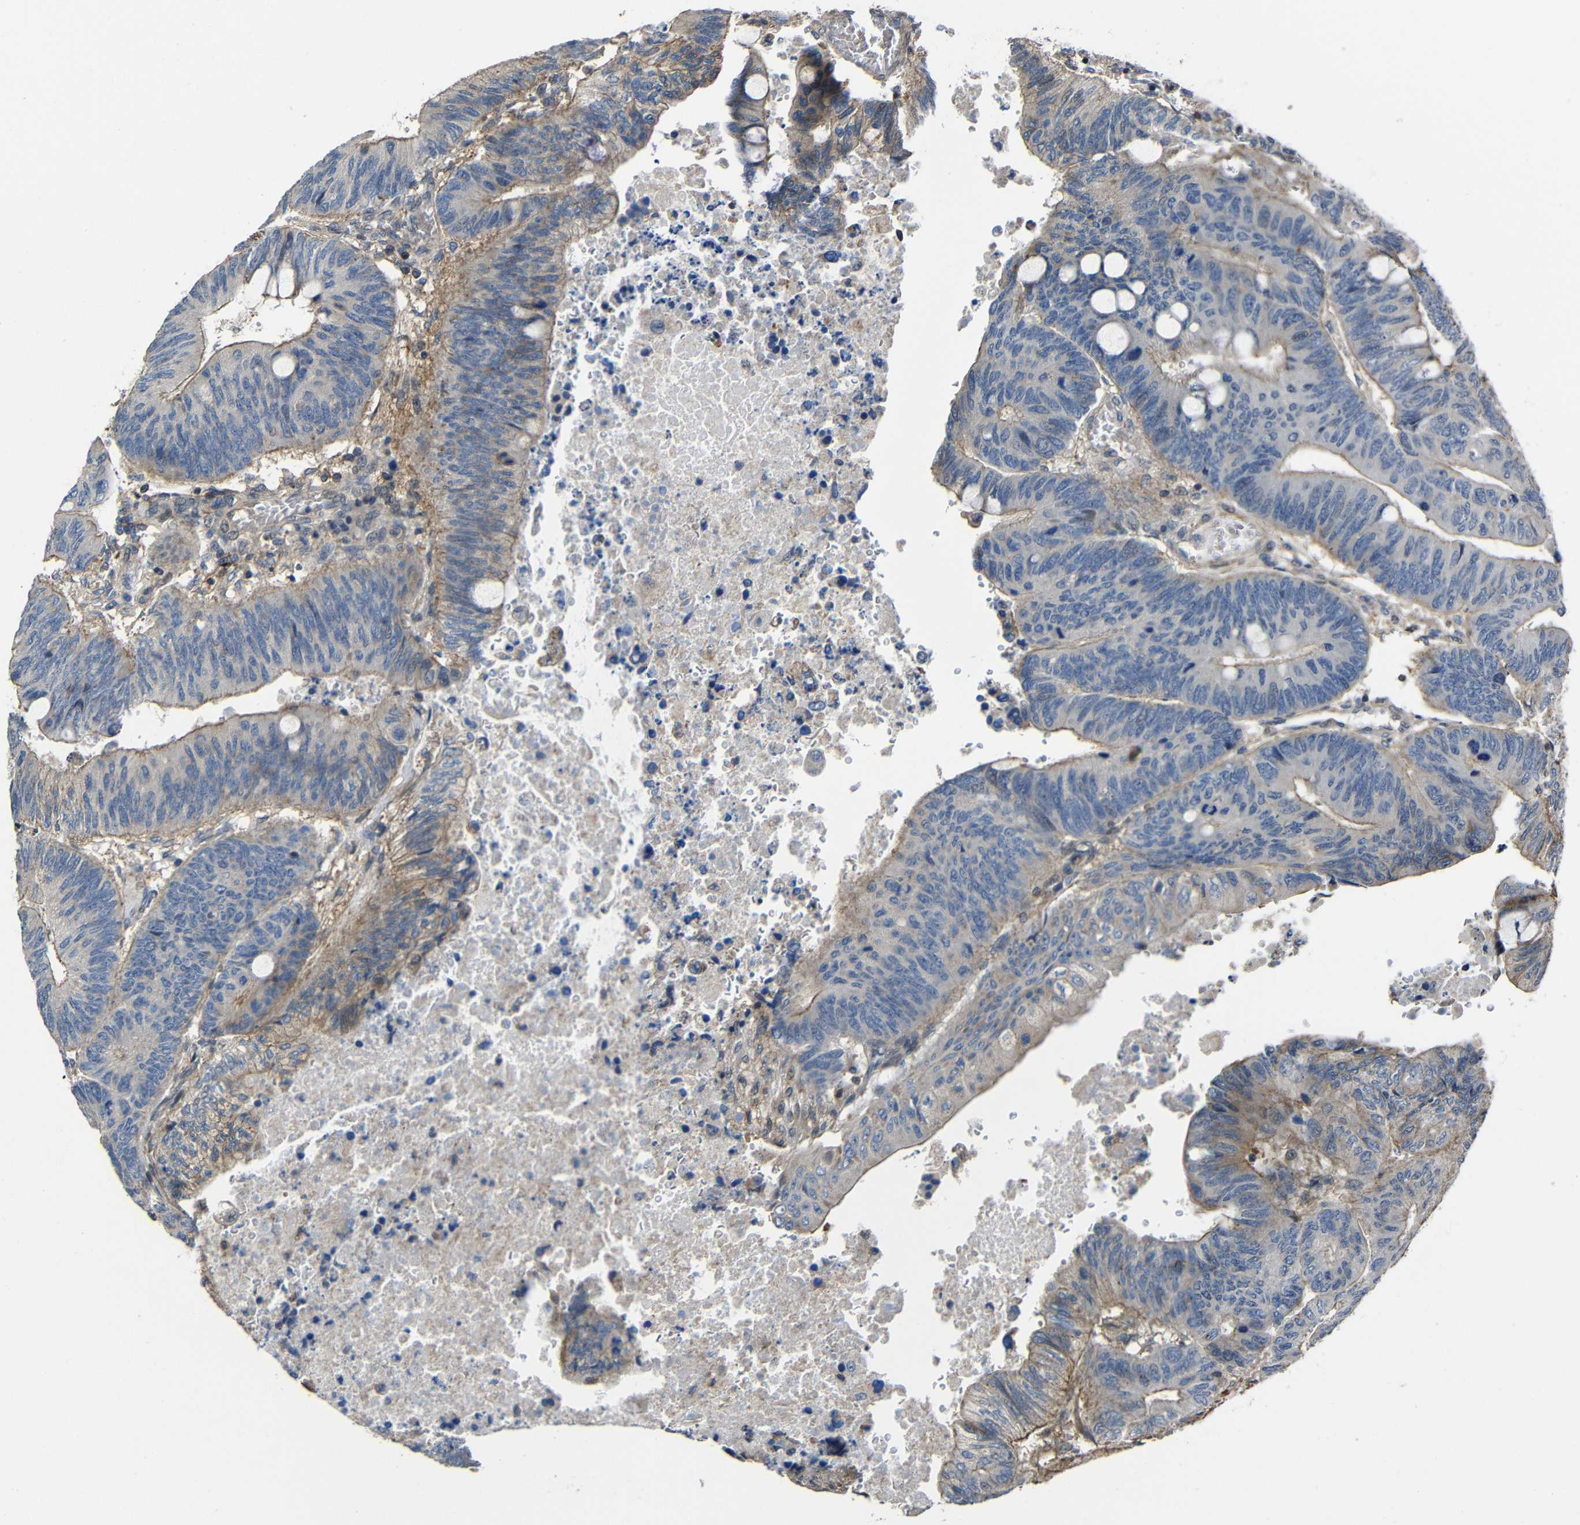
{"staining": {"intensity": "moderate", "quantity": ">75%", "location": "cytoplasmic/membranous"}, "tissue": "colorectal cancer", "cell_type": "Tumor cells", "image_type": "cancer", "snomed": [{"axis": "morphology", "description": "Normal tissue, NOS"}, {"axis": "morphology", "description": "Adenocarcinoma, NOS"}, {"axis": "topography", "description": "Rectum"}, {"axis": "topography", "description": "Peripheral nerve tissue"}], "caption": "An image of colorectal cancer stained for a protein shows moderate cytoplasmic/membranous brown staining in tumor cells. (DAB IHC, brown staining for protein, blue staining for nuclei).", "gene": "GDI1", "patient": {"sex": "male", "age": 92}}